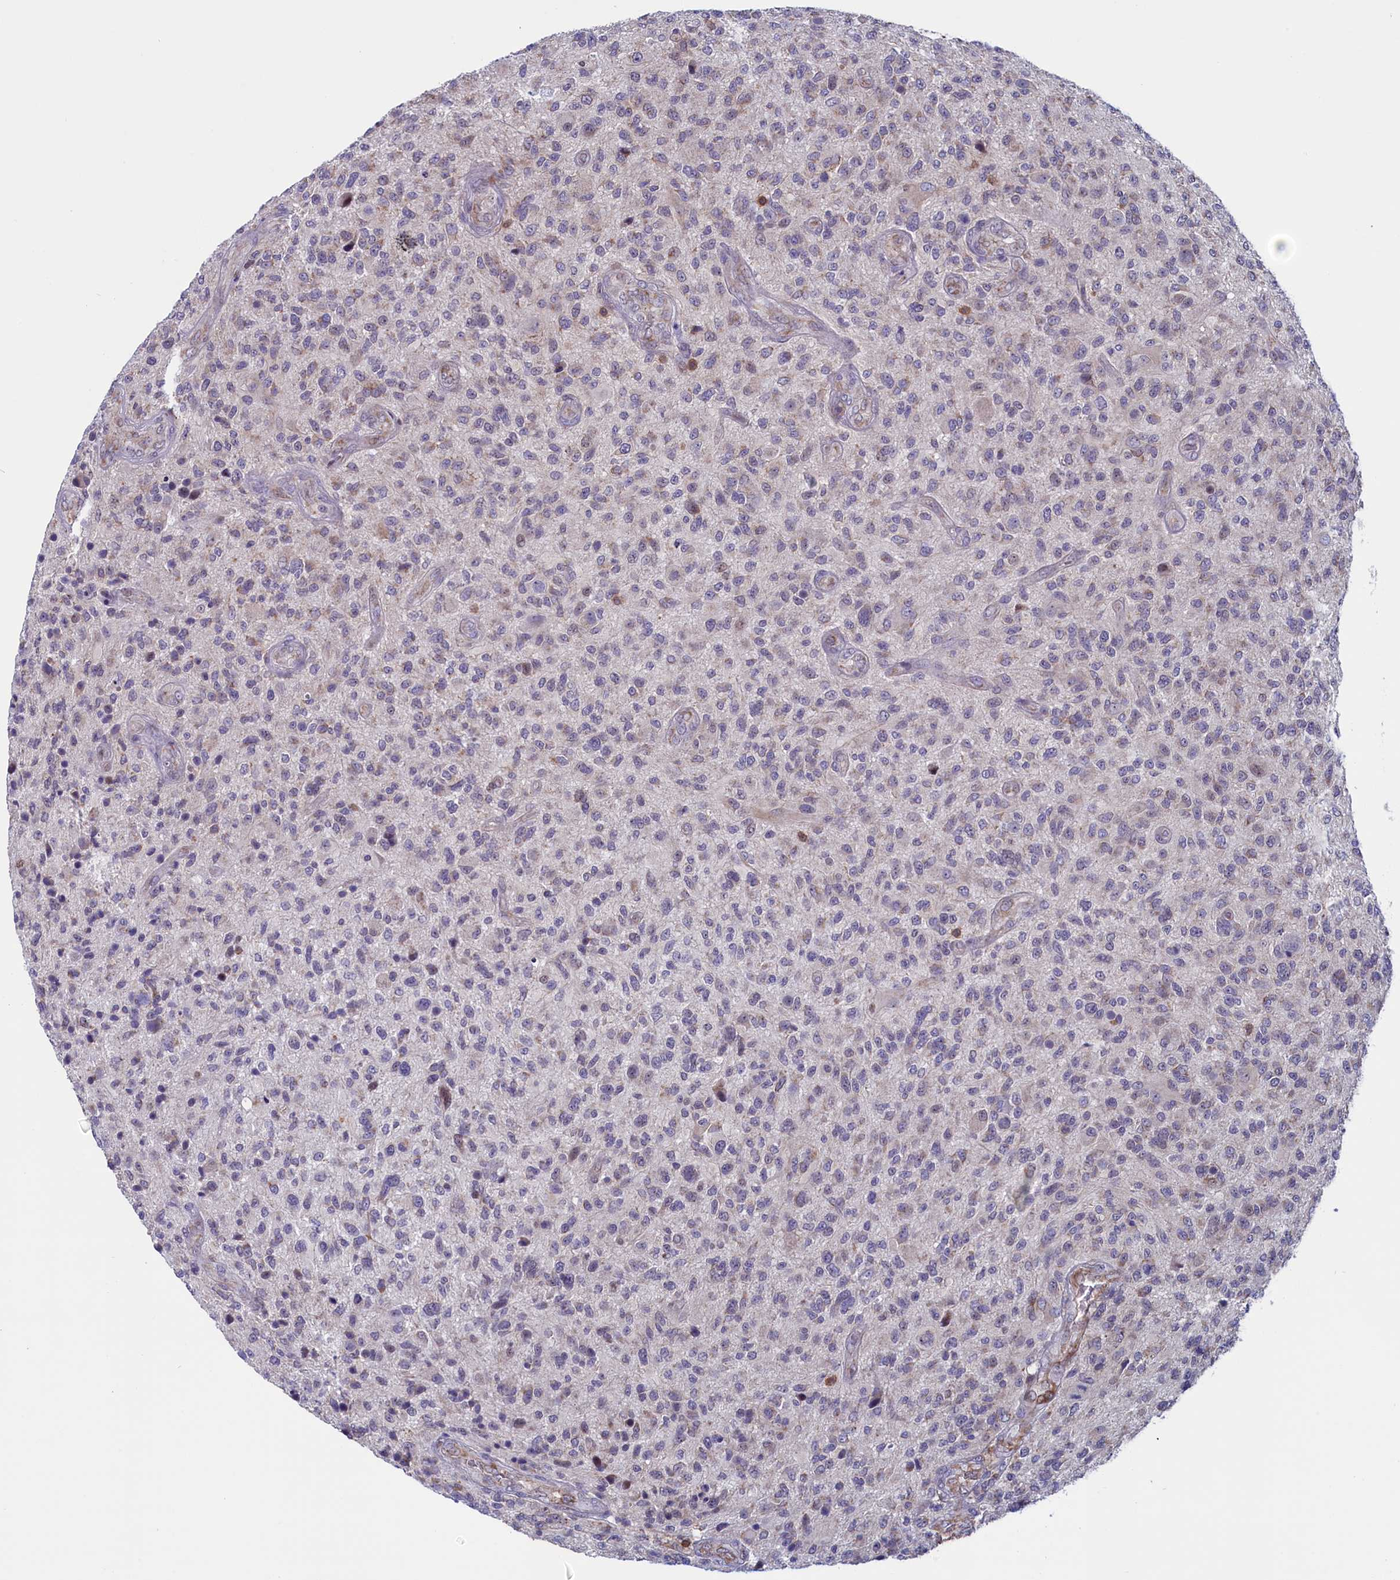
{"staining": {"intensity": "negative", "quantity": "none", "location": "none"}, "tissue": "glioma", "cell_type": "Tumor cells", "image_type": "cancer", "snomed": [{"axis": "morphology", "description": "Glioma, malignant, High grade"}, {"axis": "topography", "description": "Brain"}], "caption": "Glioma stained for a protein using immunohistochemistry exhibits no expression tumor cells.", "gene": "CIAPIN1", "patient": {"sex": "male", "age": 47}}